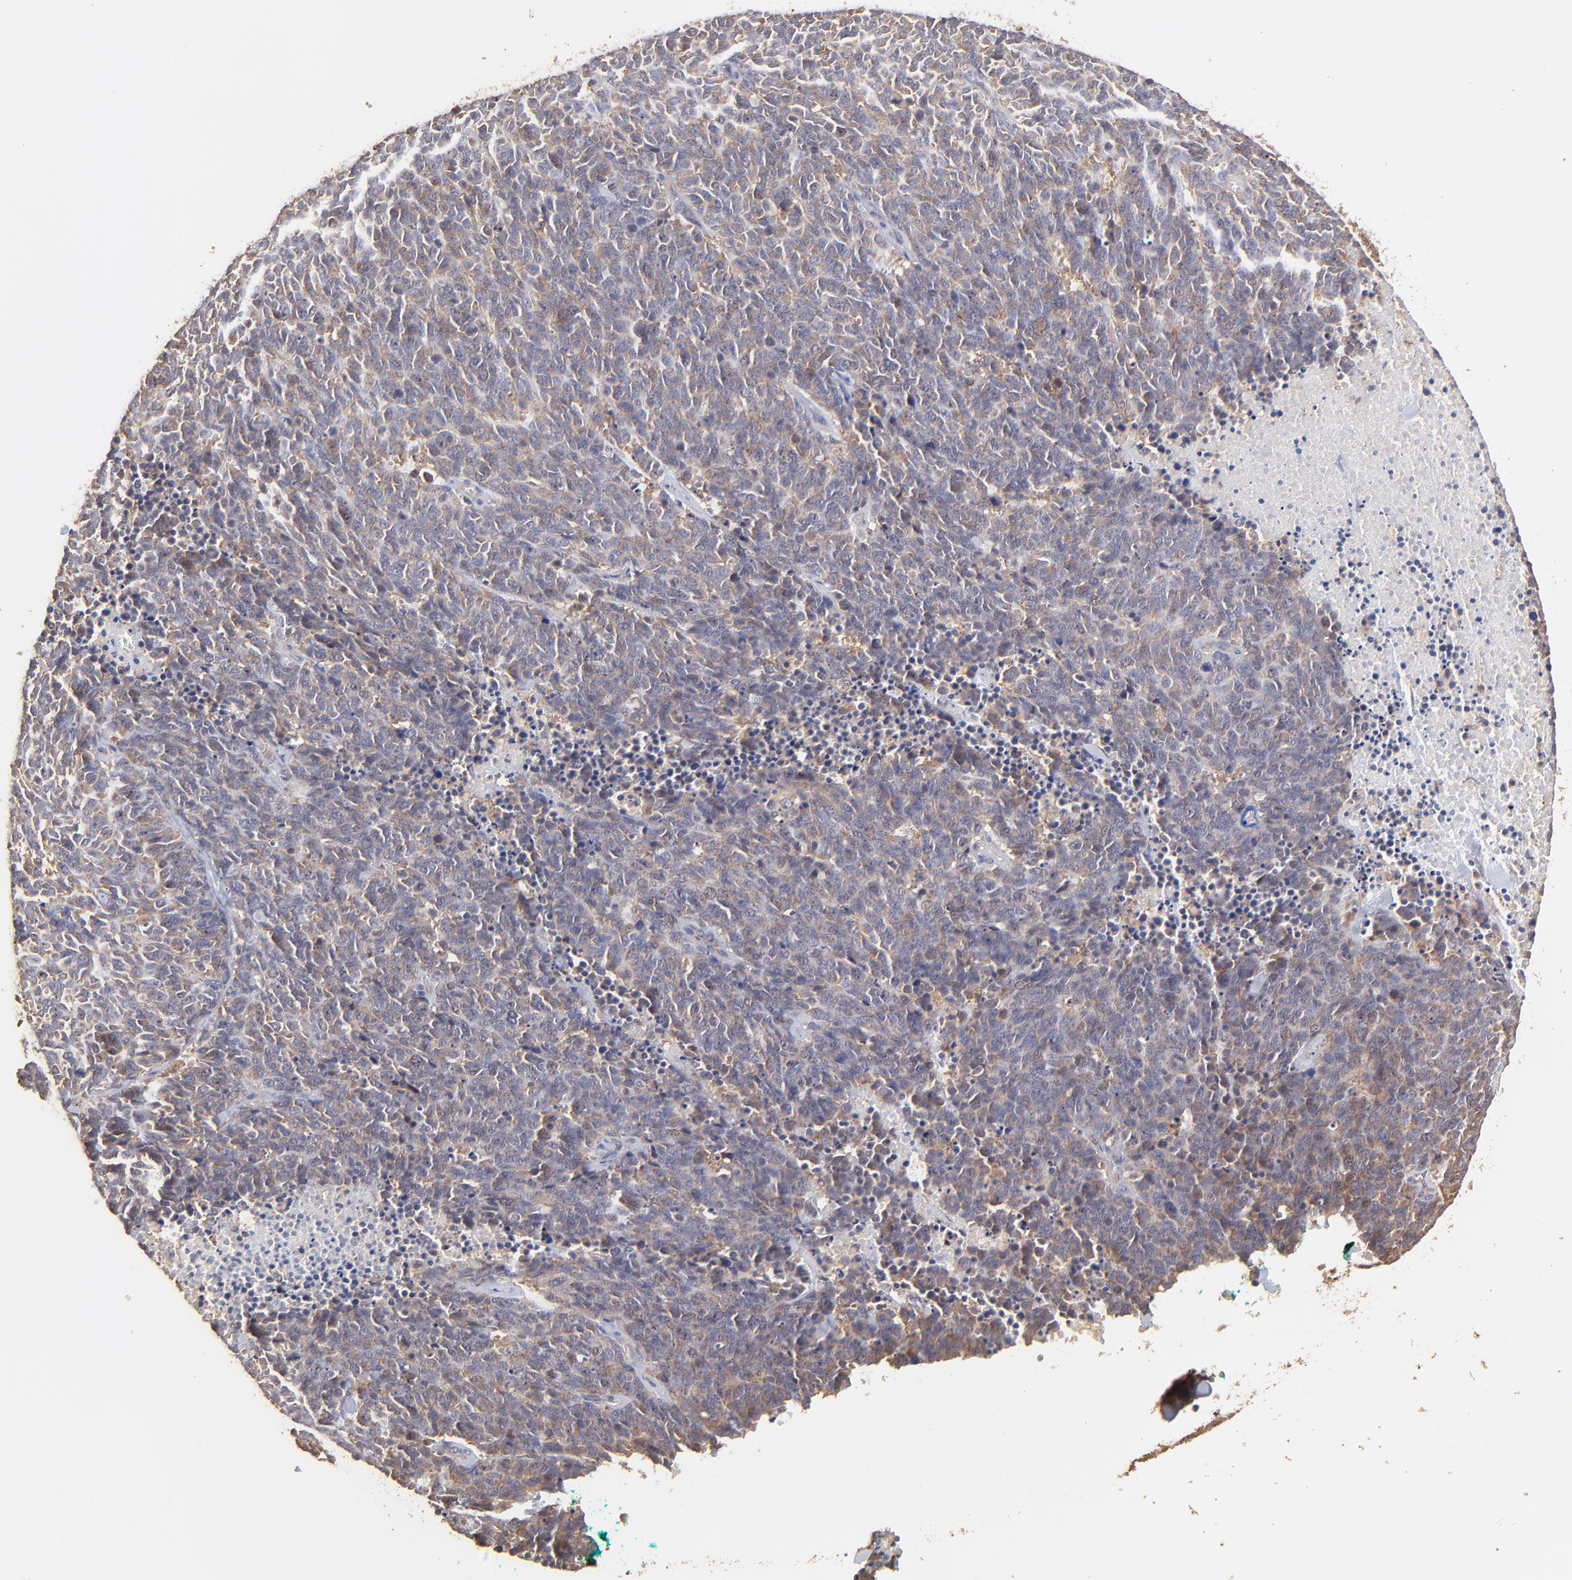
{"staining": {"intensity": "weak", "quantity": ">75%", "location": "cytoplasmic/membranous"}, "tissue": "lung cancer", "cell_type": "Tumor cells", "image_type": "cancer", "snomed": [{"axis": "morphology", "description": "Neoplasm, malignant, NOS"}, {"axis": "topography", "description": "Lung"}], "caption": "Lung cancer was stained to show a protein in brown. There is low levels of weak cytoplasmic/membranous positivity in about >75% of tumor cells. The protein is shown in brown color, while the nuclei are stained blue.", "gene": "STON2", "patient": {"sex": "female", "age": 58}}